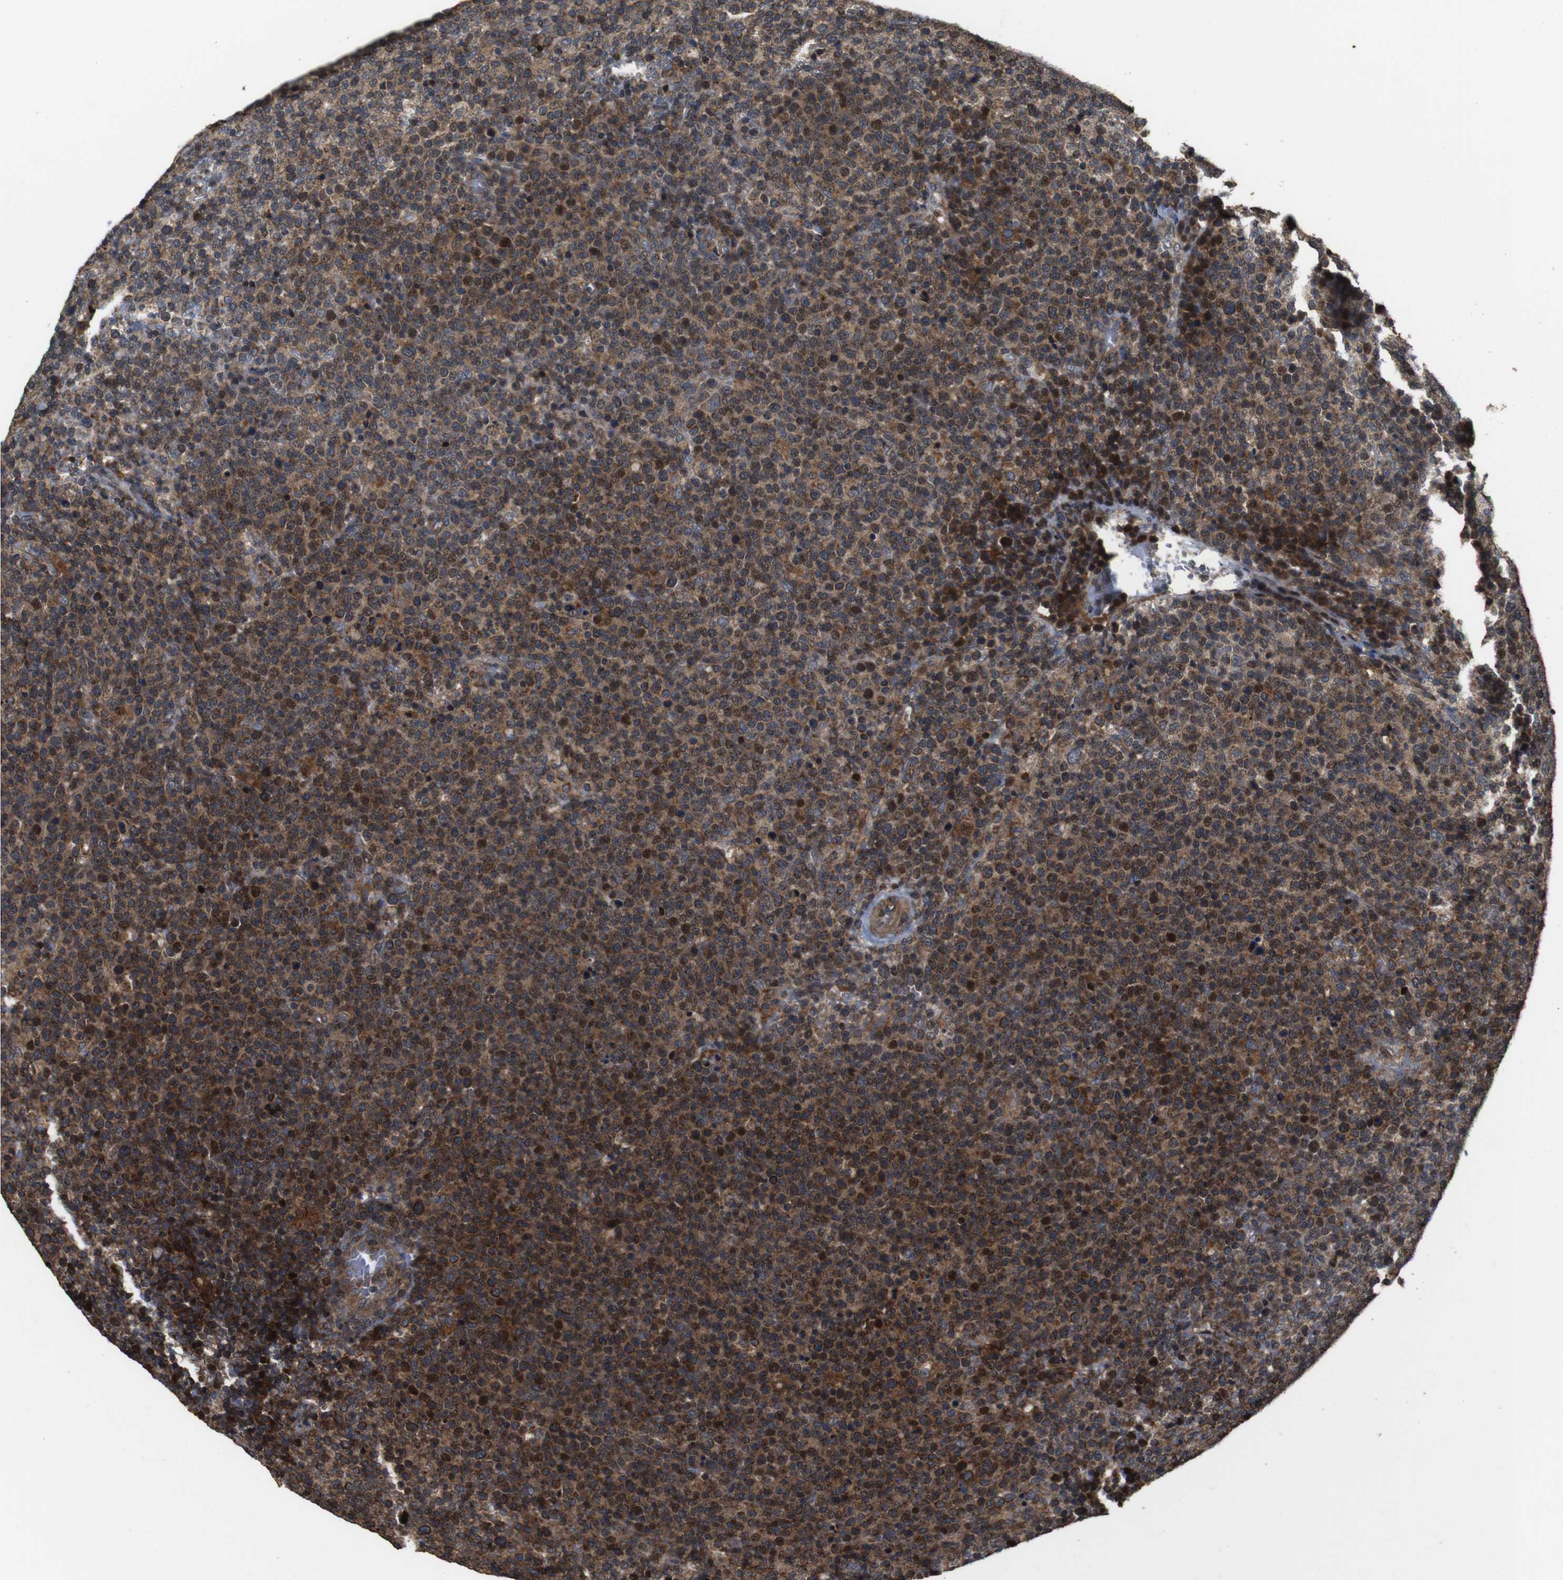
{"staining": {"intensity": "moderate", "quantity": ">75%", "location": "cytoplasmic/membranous,nuclear"}, "tissue": "lymphoma", "cell_type": "Tumor cells", "image_type": "cancer", "snomed": [{"axis": "morphology", "description": "Malignant lymphoma, non-Hodgkin's type, High grade"}, {"axis": "topography", "description": "Lymph node"}], "caption": "Immunohistochemical staining of lymphoma displays medium levels of moderate cytoplasmic/membranous and nuclear protein positivity in about >75% of tumor cells.", "gene": "SNN", "patient": {"sex": "male", "age": 61}}